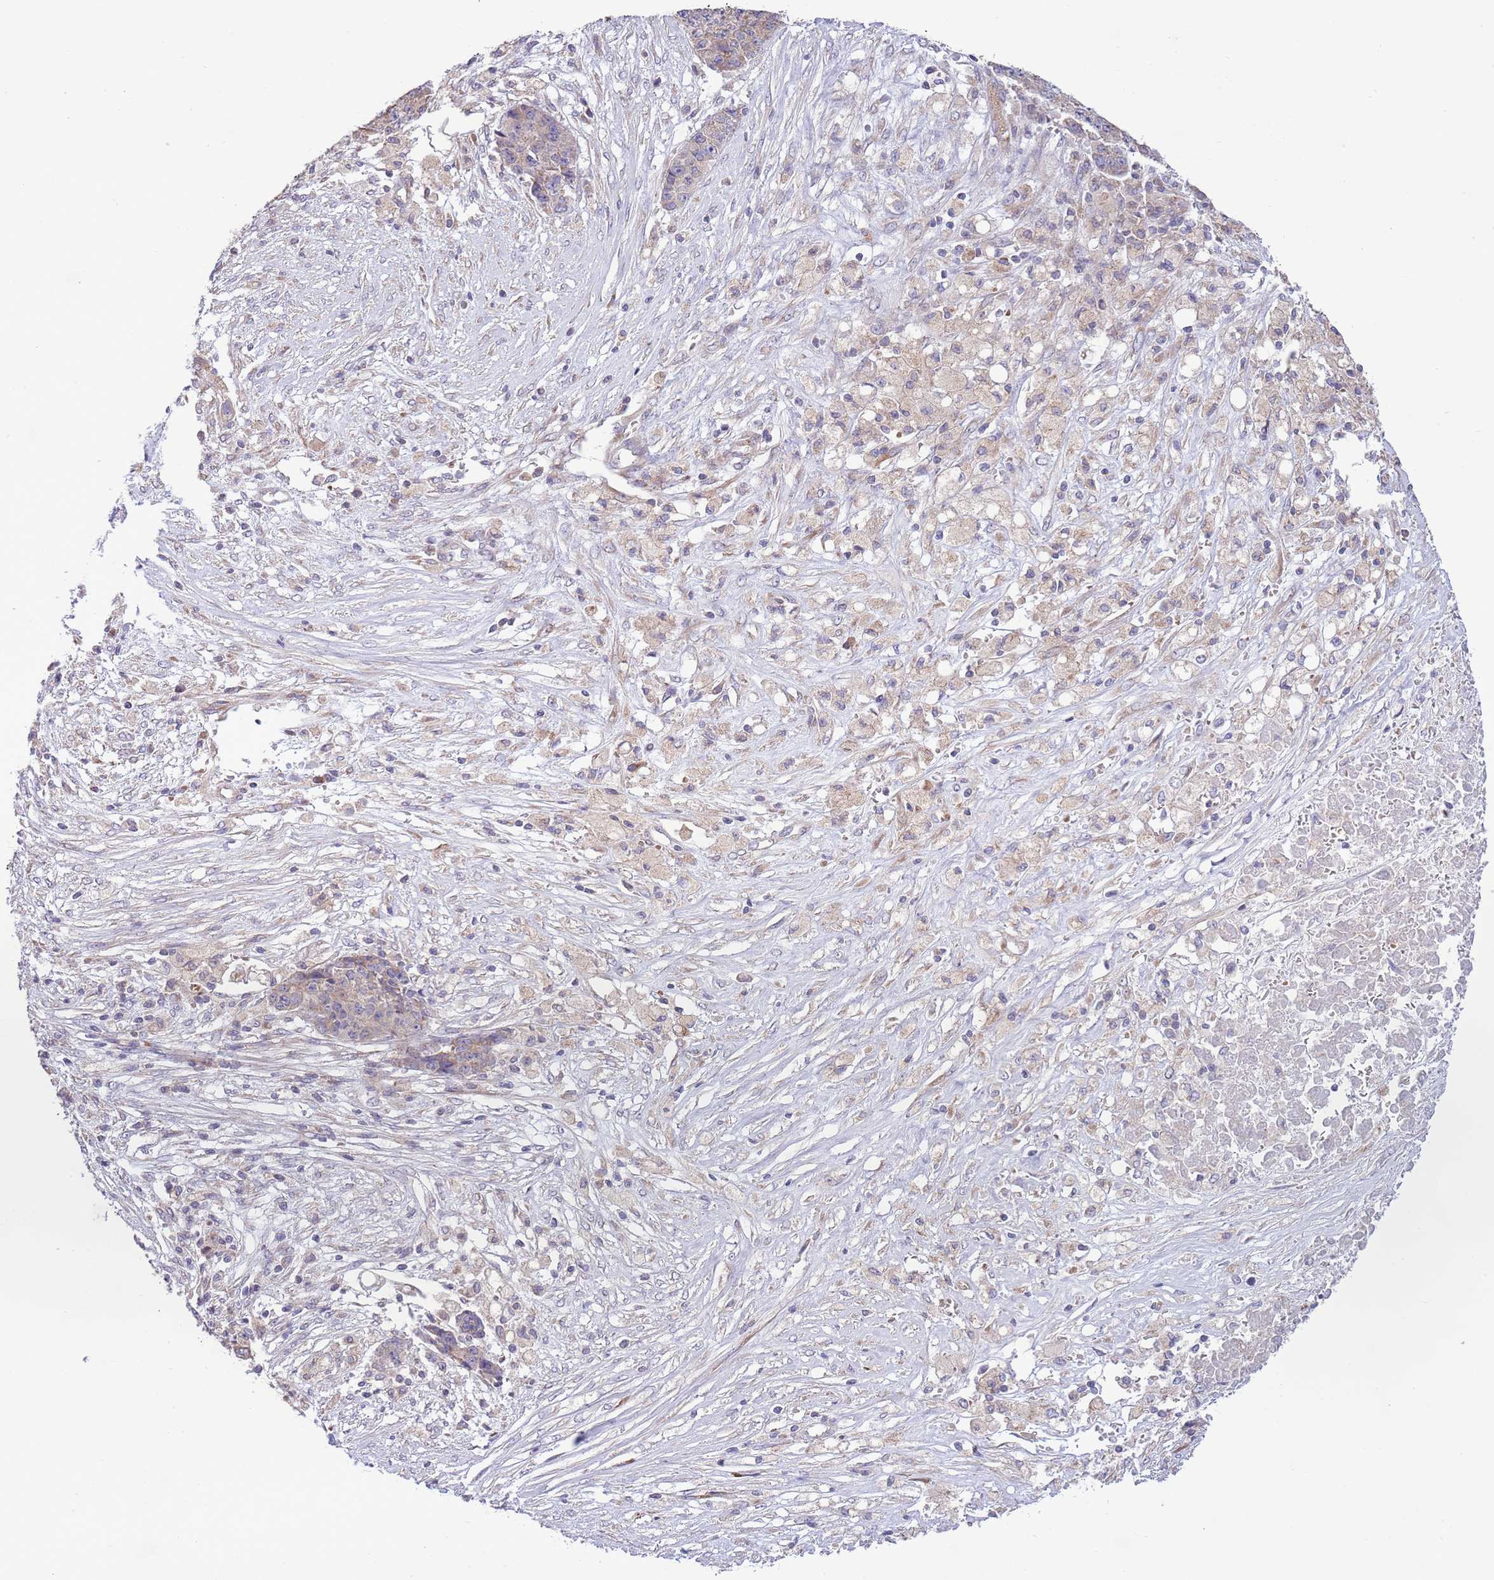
{"staining": {"intensity": "negative", "quantity": "none", "location": "none"}, "tissue": "ovarian cancer", "cell_type": "Tumor cells", "image_type": "cancer", "snomed": [{"axis": "morphology", "description": "Carcinoma, endometroid"}, {"axis": "topography", "description": "Ovary"}], "caption": "A histopathology image of endometroid carcinoma (ovarian) stained for a protein displays no brown staining in tumor cells. The staining was performed using DAB to visualize the protein expression in brown, while the nuclei were stained in blue with hematoxylin (Magnification: 20x).", "gene": "DAND5", "patient": {"sex": "female", "age": 42}}